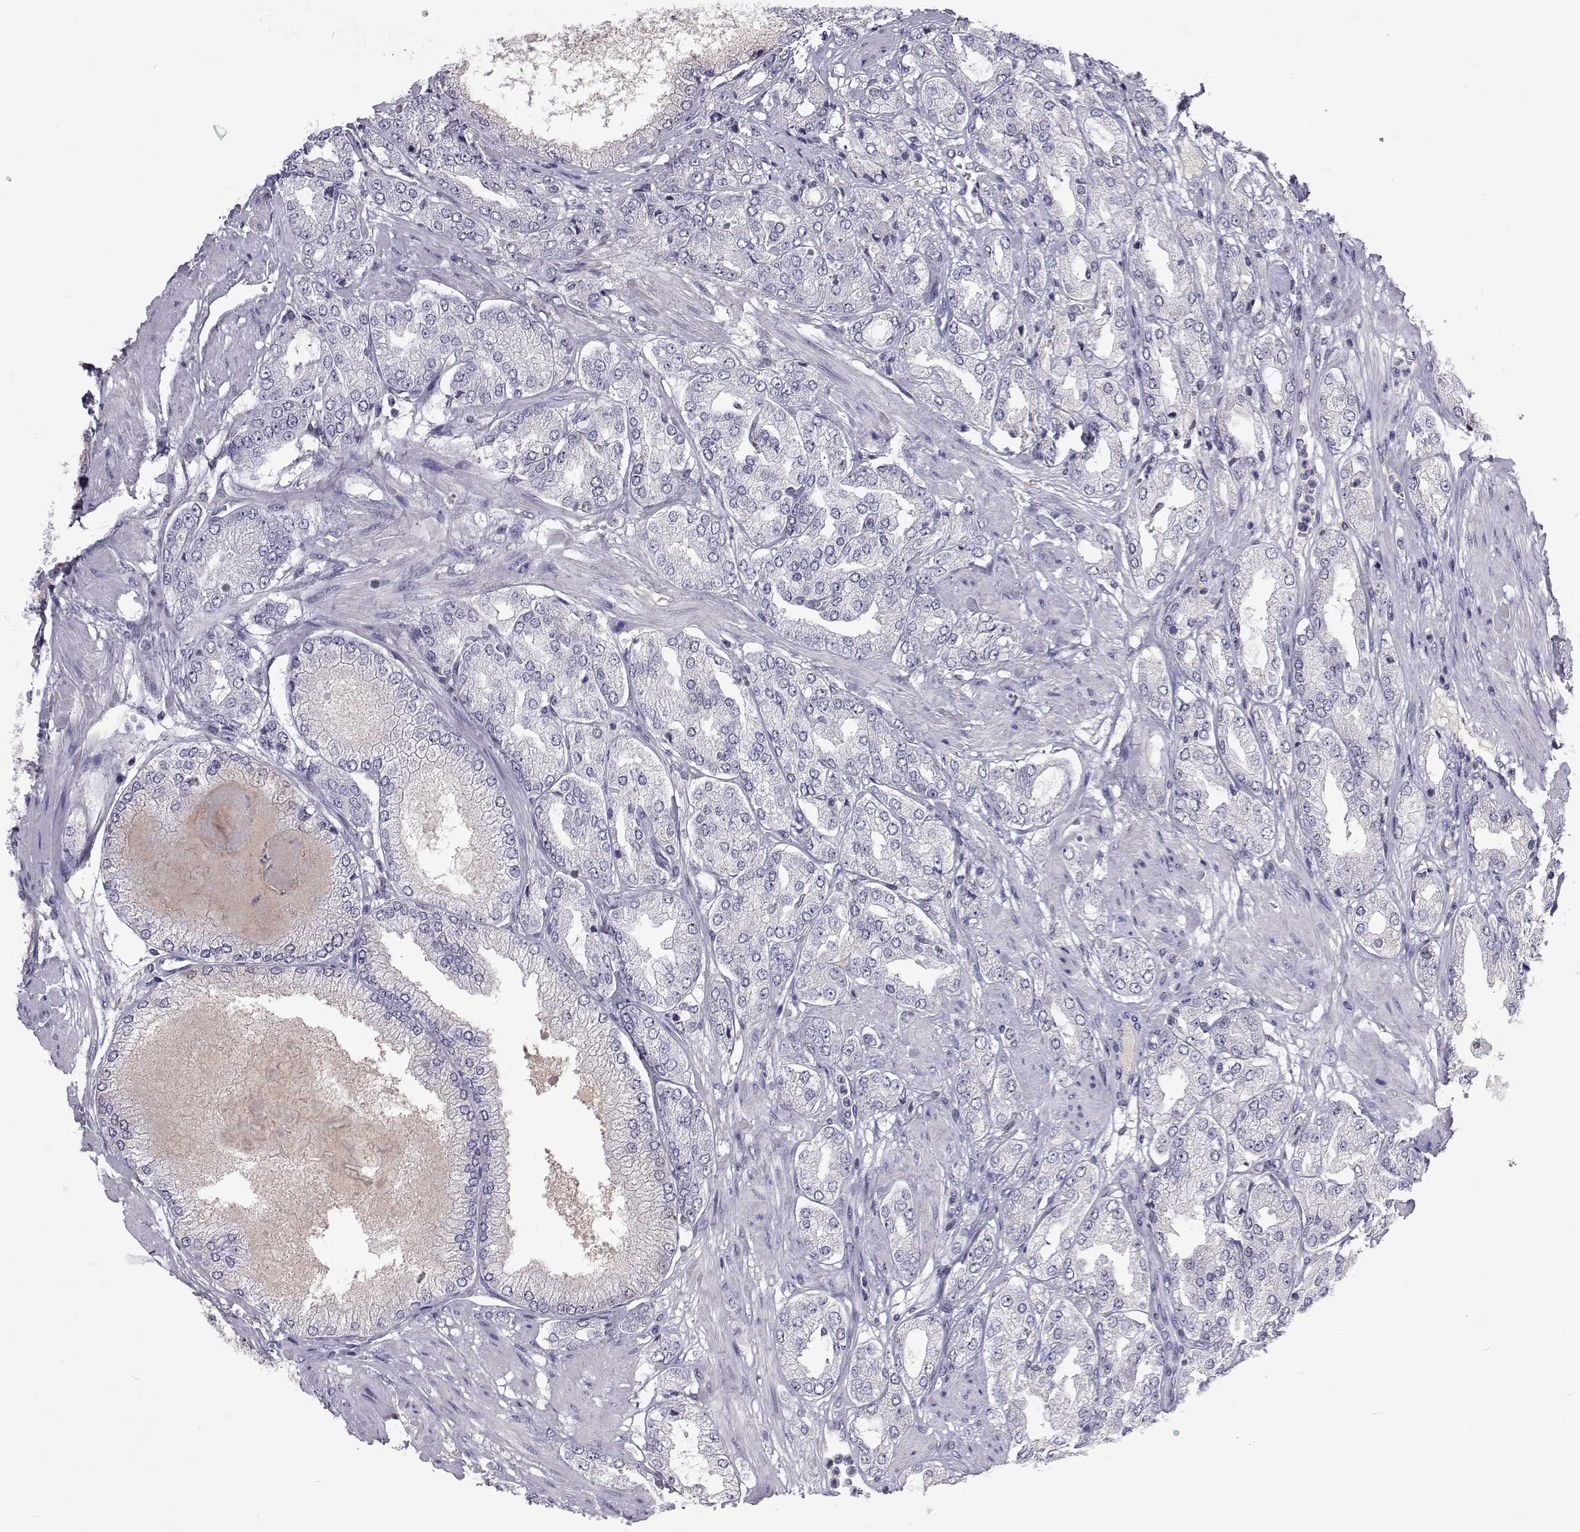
{"staining": {"intensity": "negative", "quantity": "none", "location": "none"}, "tissue": "prostate cancer", "cell_type": "Tumor cells", "image_type": "cancer", "snomed": [{"axis": "morphology", "description": "Adenocarcinoma, High grade"}, {"axis": "topography", "description": "Prostate"}], "caption": "DAB immunohistochemical staining of human prostate adenocarcinoma (high-grade) displays no significant expression in tumor cells.", "gene": "TCF15", "patient": {"sex": "male", "age": 68}}